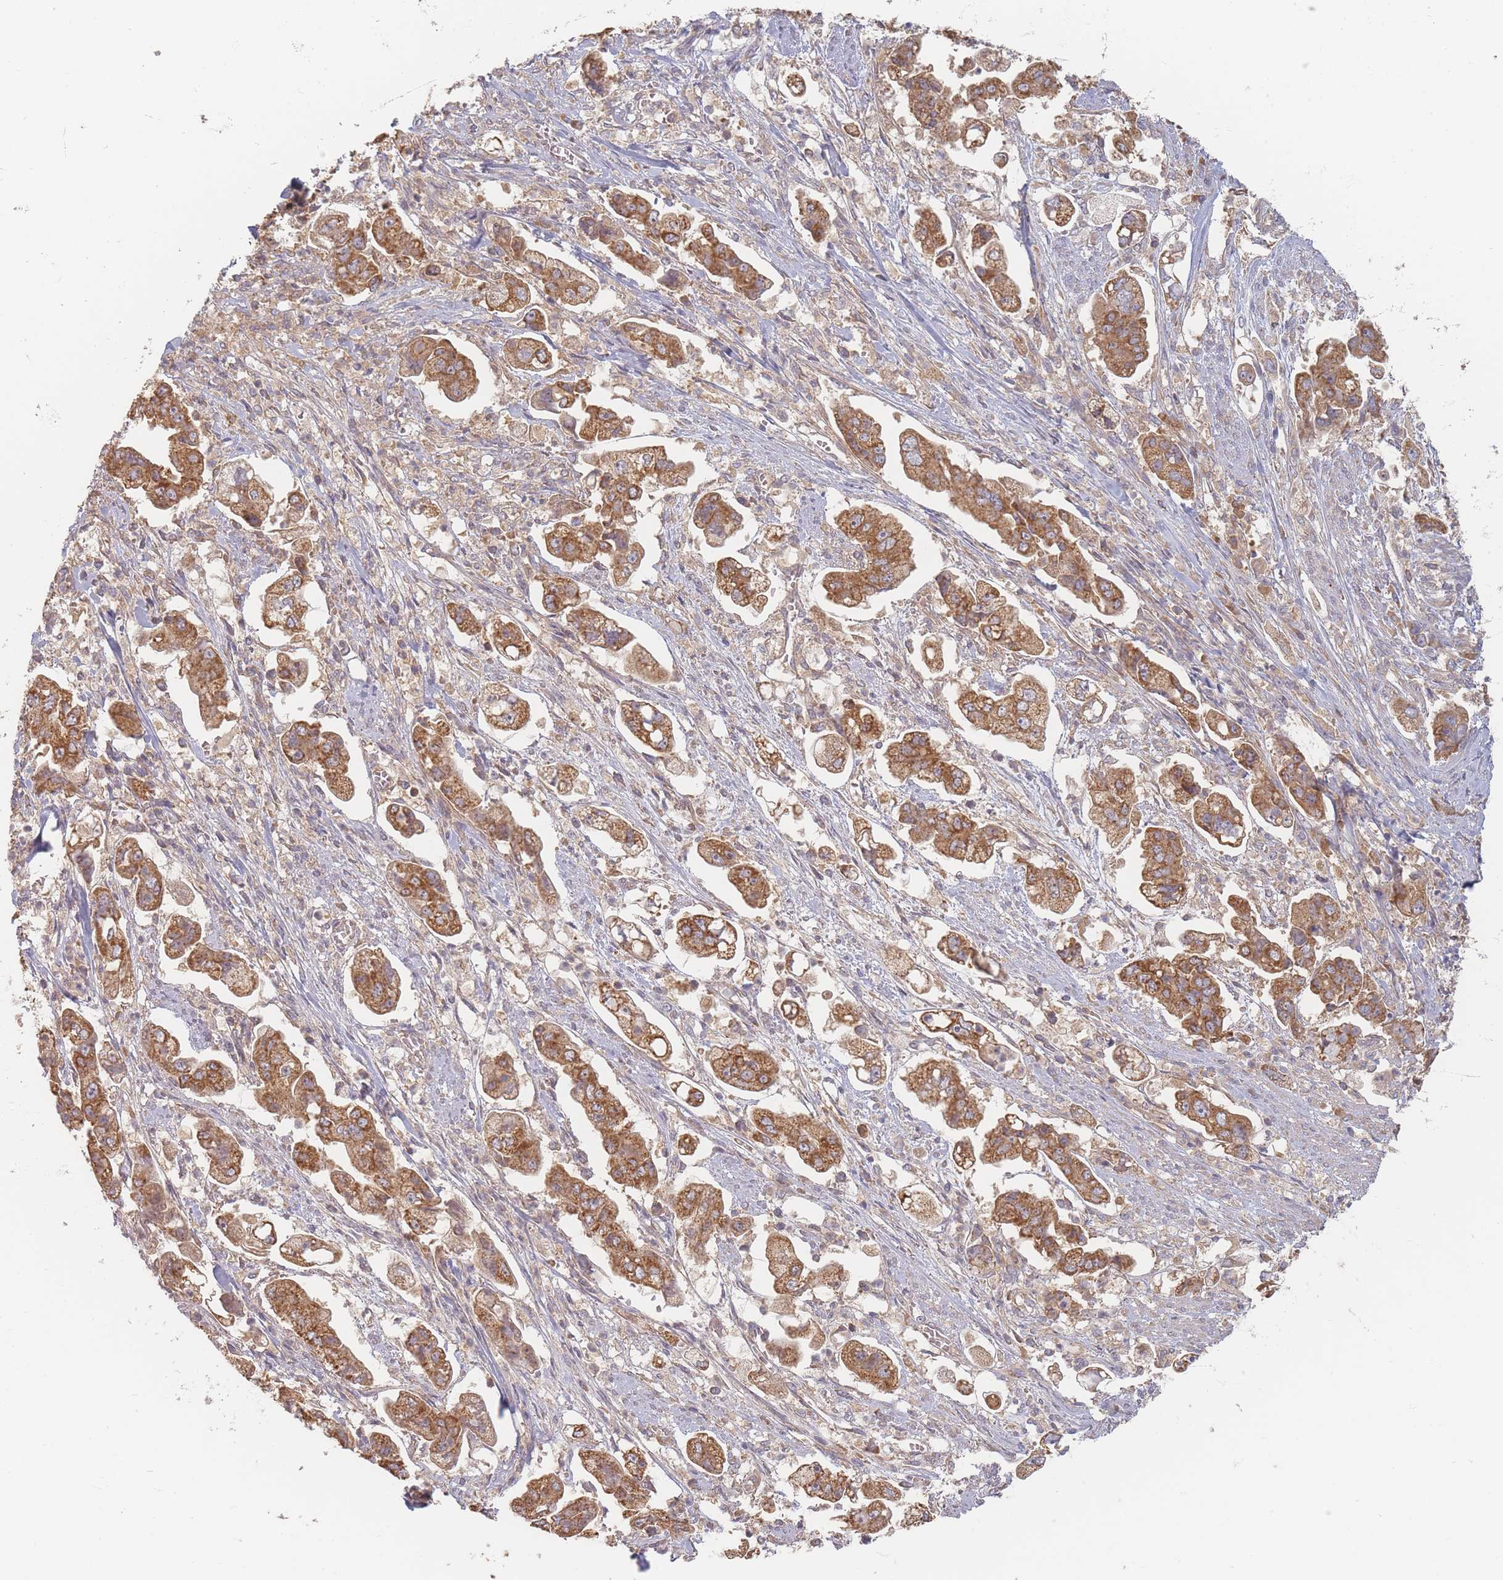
{"staining": {"intensity": "moderate", "quantity": ">75%", "location": "cytoplasmic/membranous"}, "tissue": "stomach cancer", "cell_type": "Tumor cells", "image_type": "cancer", "snomed": [{"axis": "morphology", "description": "Adenocarcinoma, NOS"}, {"axis": "topography", "description": "Stomach"}], "caption": "DAB (3,3'-diaminobenzidine) immunohistochemical staining of stomach cancer shows moderate cytoplasmic/membranous protein expression in about >75% of tumor cells.", "gene": "SLC35F3", "patient": {"sex": "male", "age": 62}}